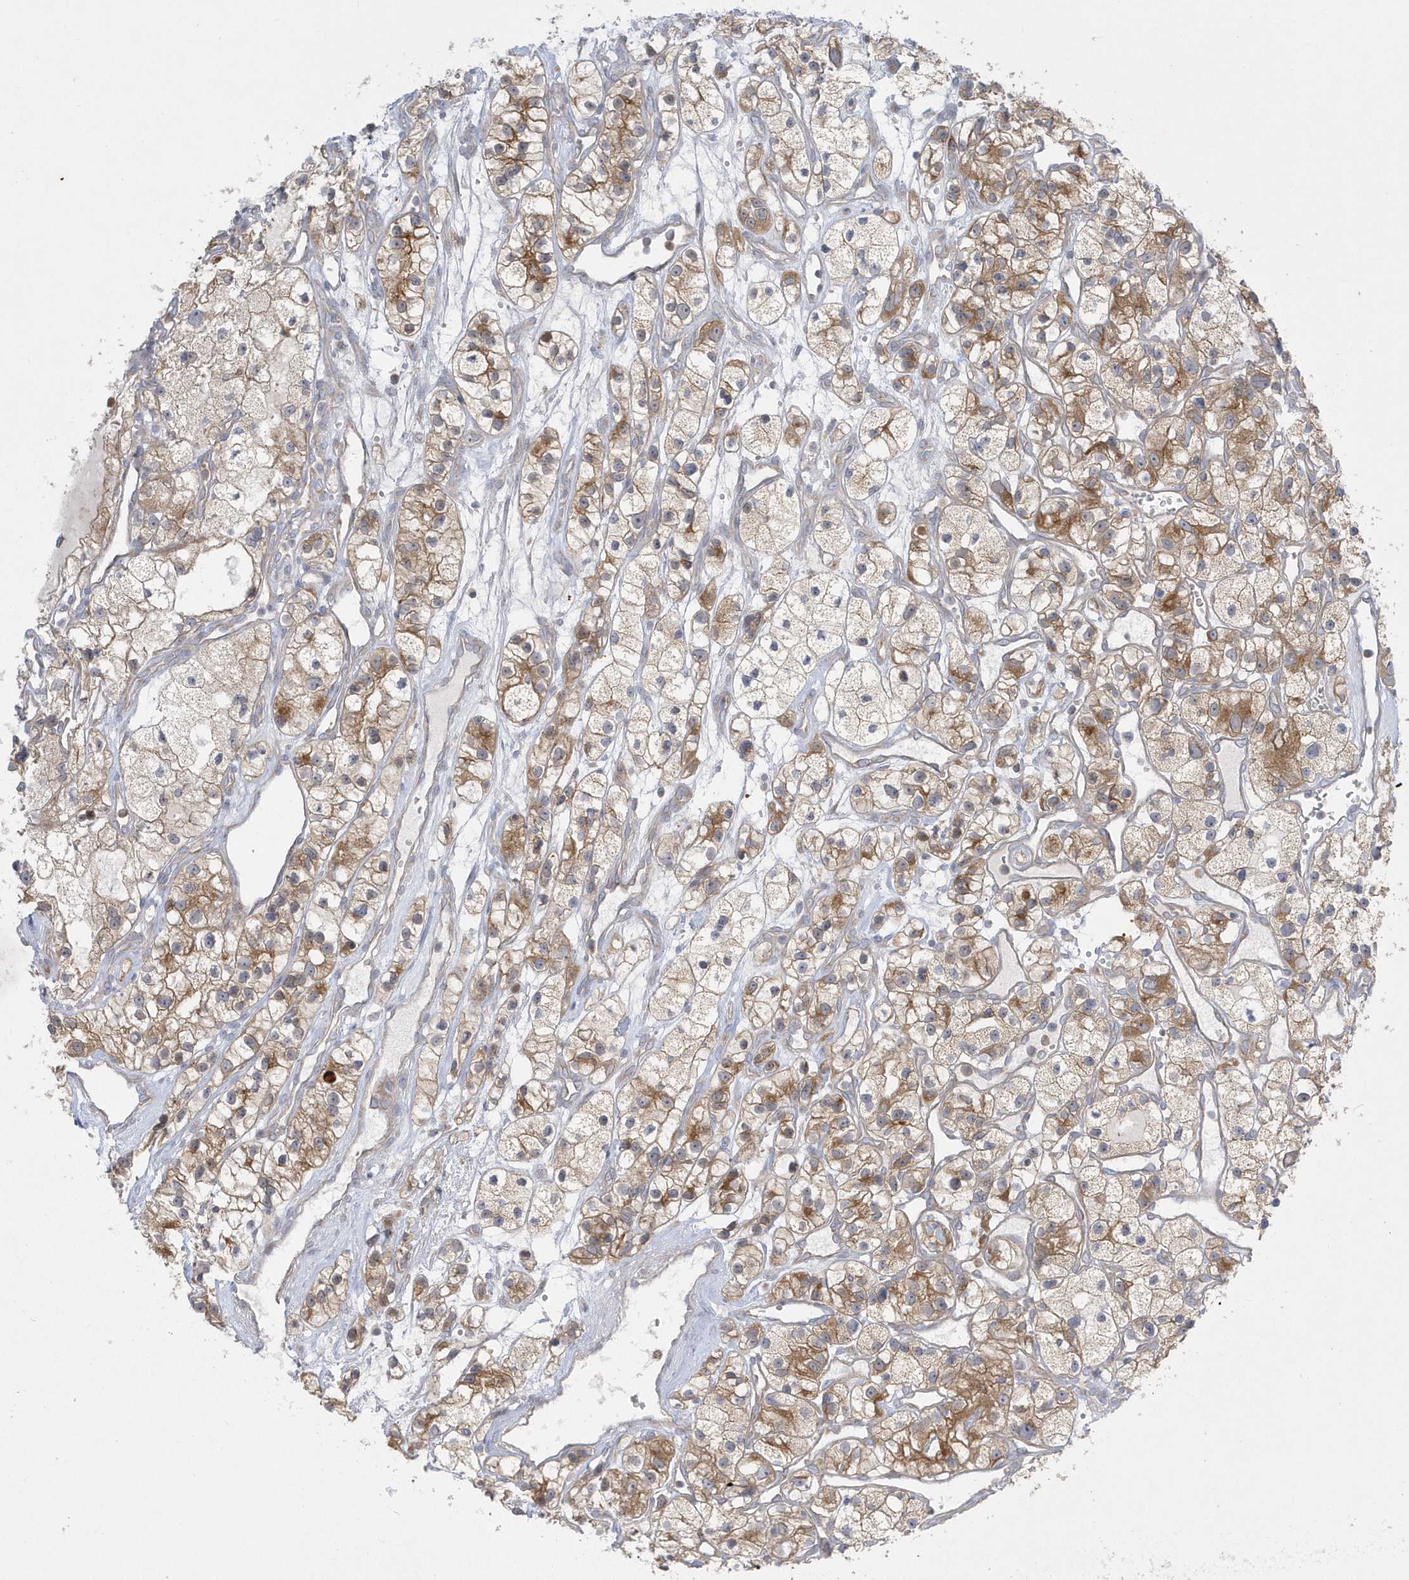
{"staining": {"intensity": "moderate", "quantity": ">75%", "location": "cytoplasmic/membranous"}, "tissue": "renal cancer", "cell_type": "Tumor cells", "image_type": "cancer", "snomed": [{"axis": "morphology", "description": "Adenocarcinoma, NOS"}, {"axis": "topography", "description": "Kidney"}], "caption": "Moderate cytoplasmic/membranous protein staining is present in about >75% of tumor cells in adenocarcinoma (renal). The staining was performed using DAB to visualize the protein expression in brown, while the nuclei were stained in blue with hematoxylin (Magnification: 20x).", "gene": "DNAJC18", "patient": {"sex": "female", "age": 57}}